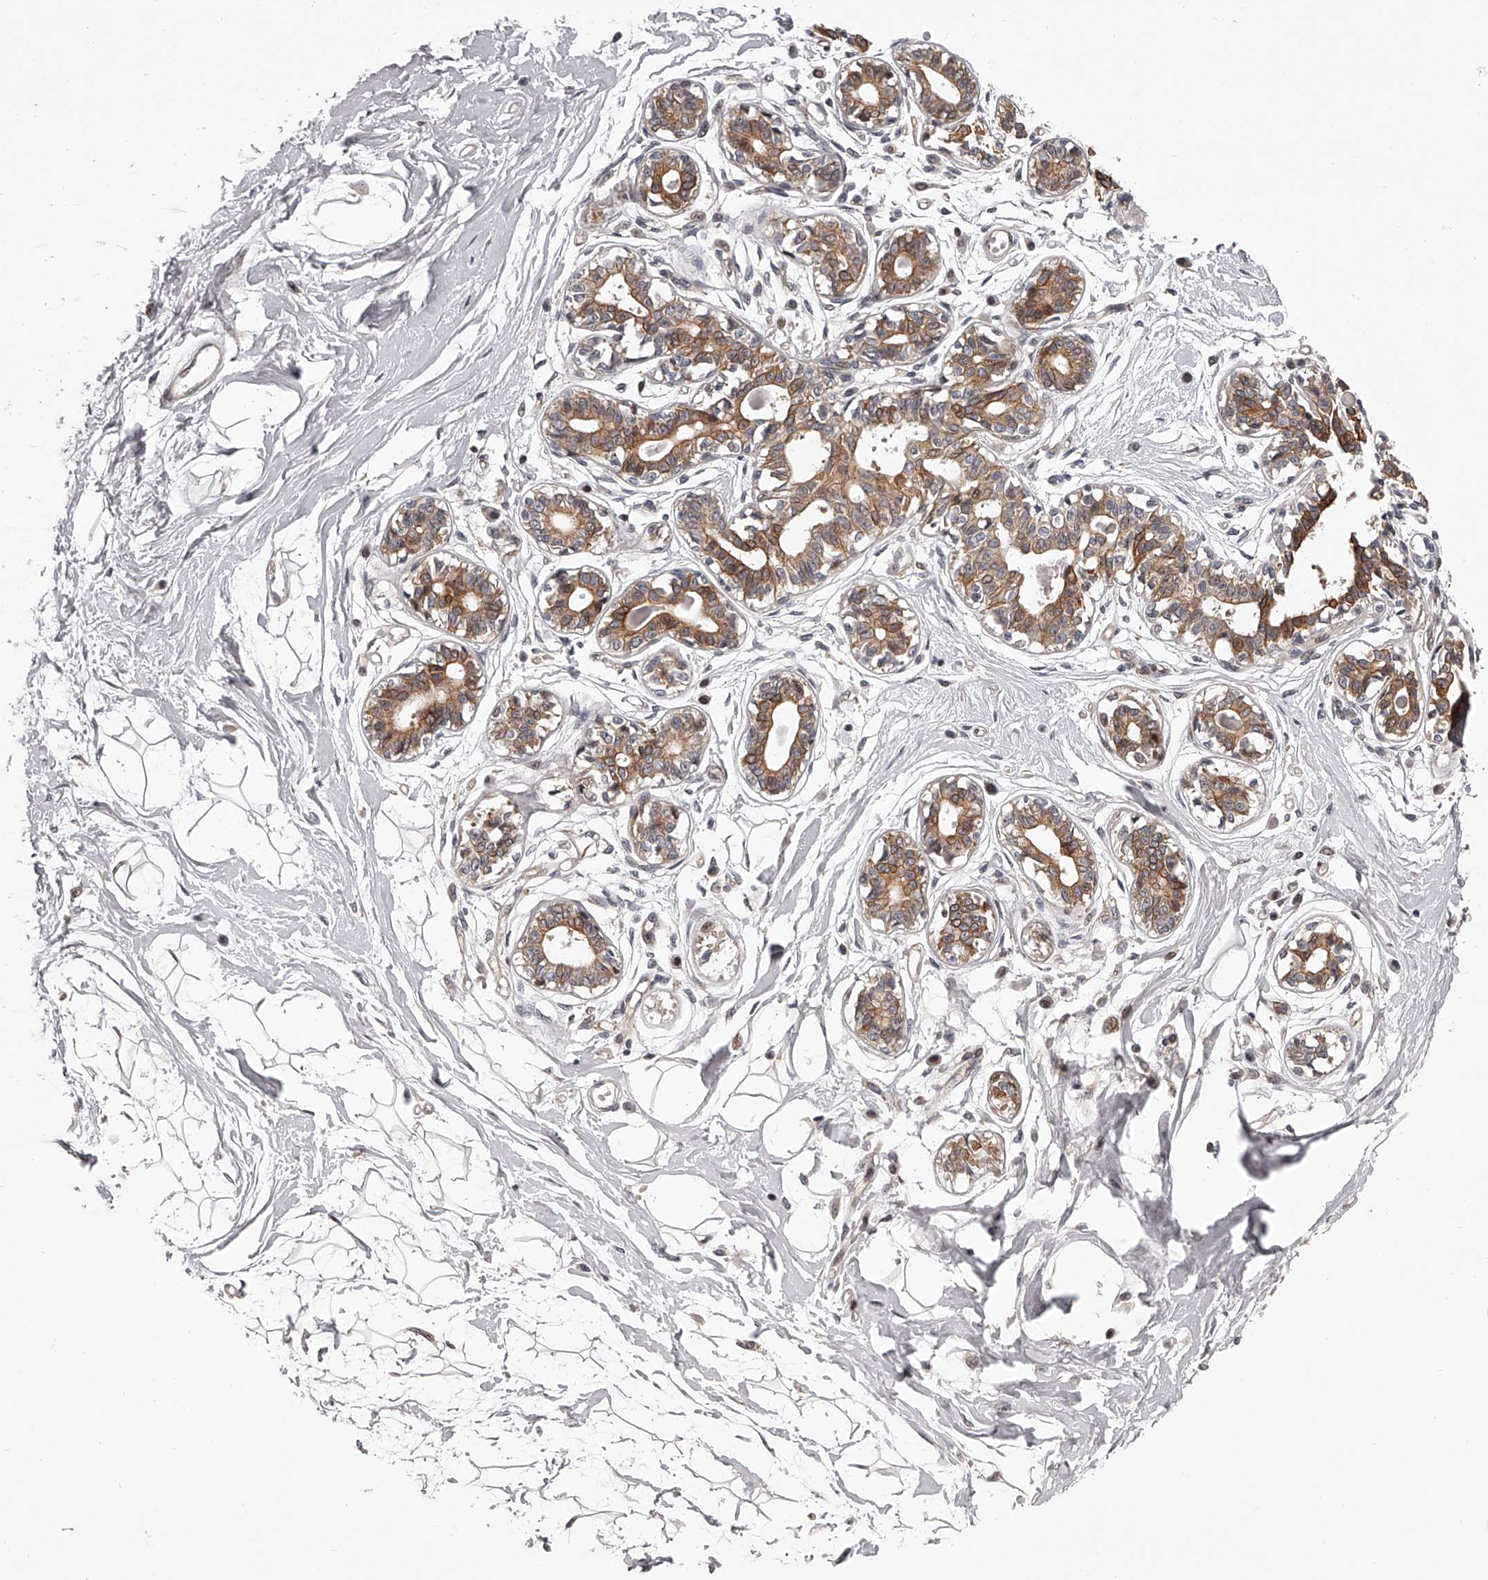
{"staining": {"intensity": "negative", "quantity": "none", "location": "none"}, "tissue": "breast", "cell_type": "Adipocytes", "image_type": "normal", "snomed": [{"axis": "morphology", "description": "Normal tissue, NOS"}, {"axis": "topography", "description": "Breast"}], "caption": "Photomicrograph shows no significant protein positivity in adipocytes of unremarkable breast. Brightfield microscopy of IHC stained with DAB (3,3'-diaminobenzidine) (brown) and hematoxylin (blue), captured at high magnification.", "gene": "PFDN2", "patient": {"sex": "female", "age": 45}}